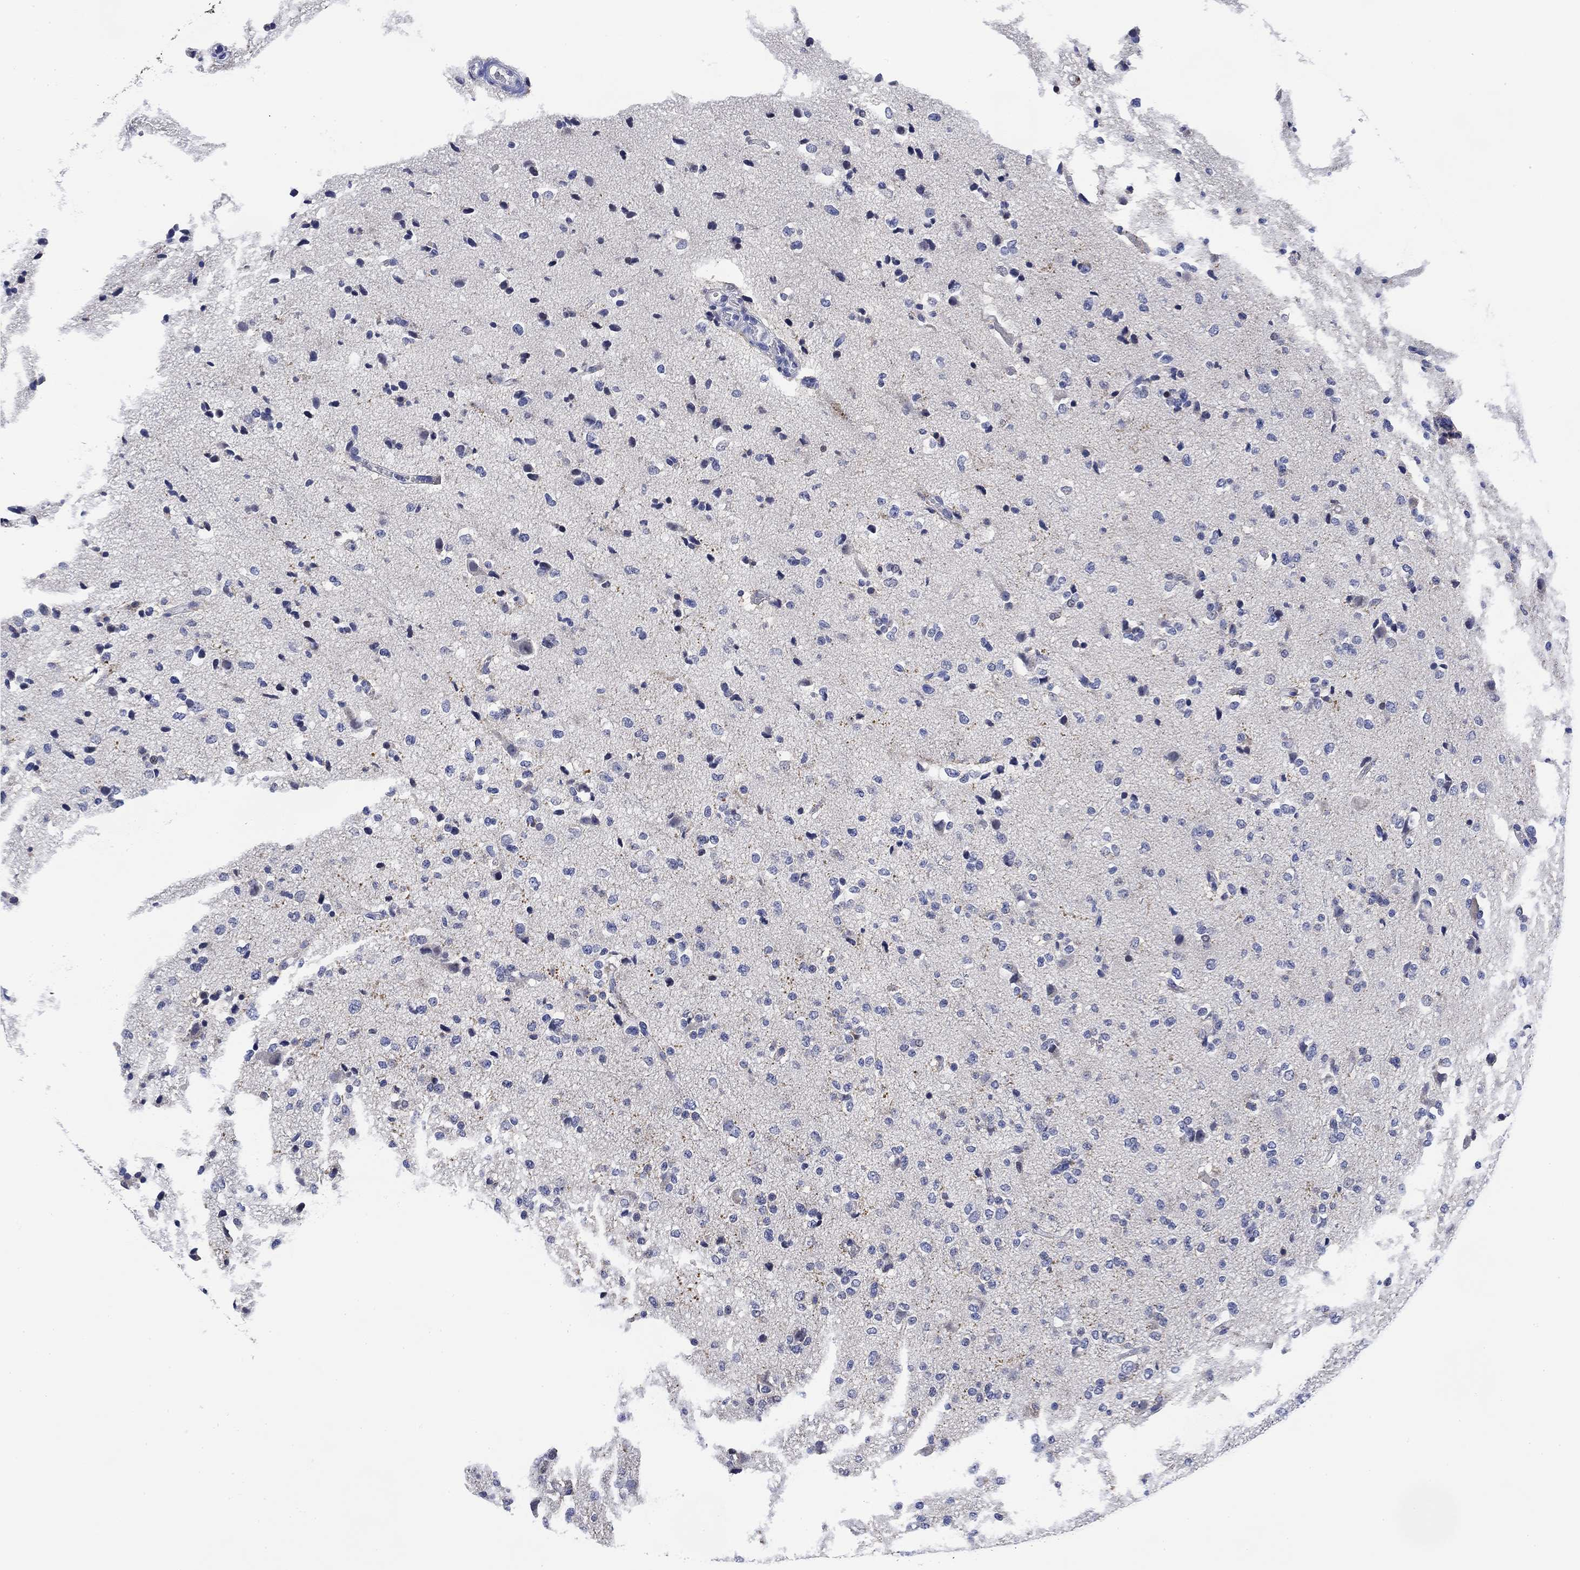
{"staining": {"intensity": "negative", "quantity": "none", "location": "none"}, "tissue": "glioma", "cell_type": "Tumor cells", "image_type": "cancer", "snomed": [{"axis": "morphology", "description": "Glioma, malignant, Low grade"}, {"axis": "topography", "description": "Brain"}], "caption": "IHC image of neoplastic tissue: malignant glioma (low-grade) stained with DAB reveals no significant protein positivity in tumor cells. Brightfield microscopy of IHC stained with DAB (brown) and hematoxylin (blue), captured at high magnification.", "gene": "DAZL", "patient": {"sex": "male", "age": 41}}